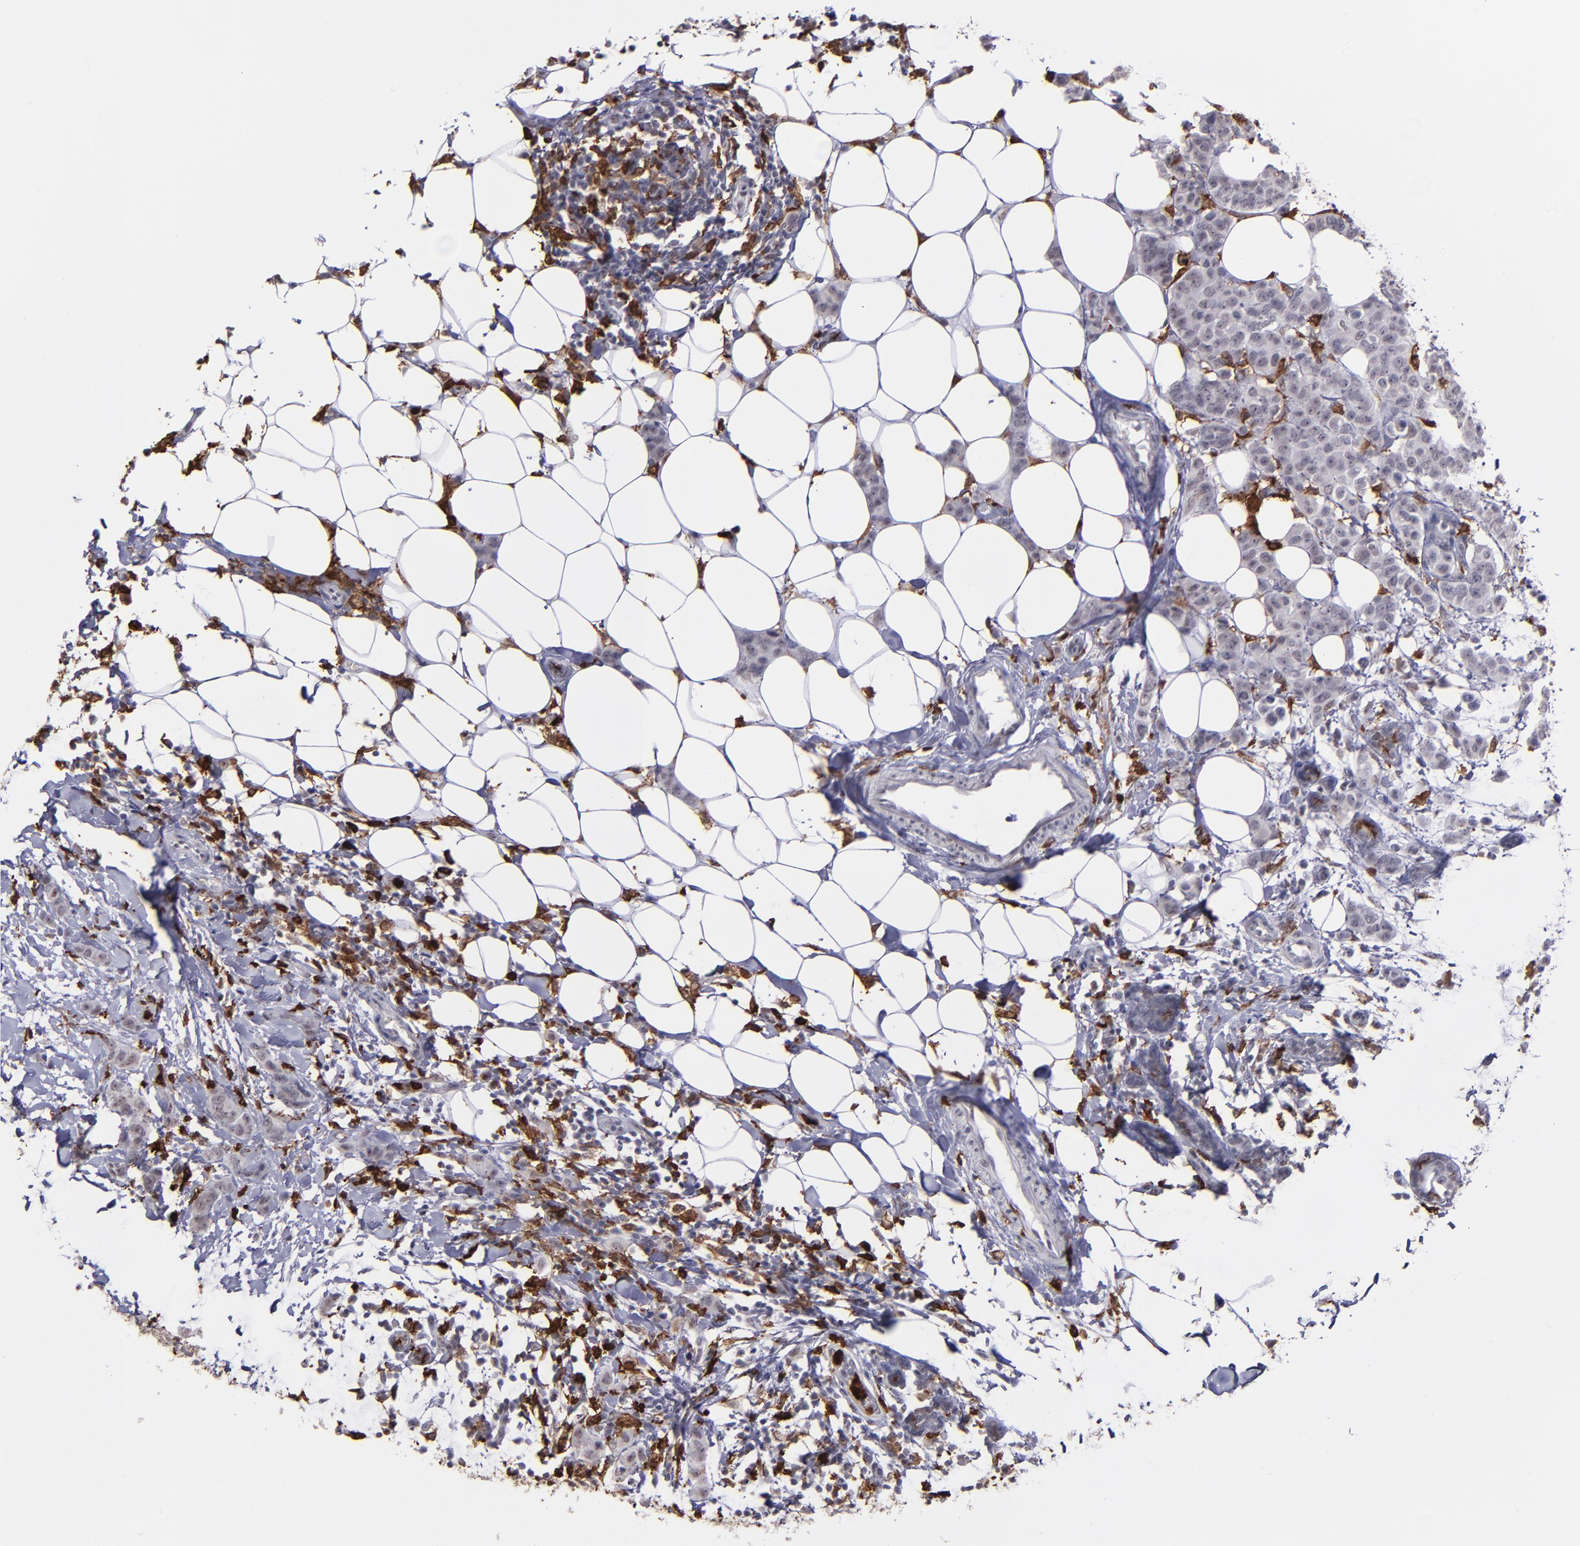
{"staining": {"intensity": "negative", "quantity": "none", "location": "none"}, "tissue": "breast cancer", "cell_type": "Tumor cells", "image_type": "cancer", "snomed": [{"axis": "morphology", "description": "Duct carcinoma"}, {"axis": "topography", "description": "Breast"}], "caption": "Protein analysis of intraductal carcinoma (breast) shows no significant positivity in tumor cells.", "gene": "NCF2", "patient": {"sex": "female", "age": 40}}